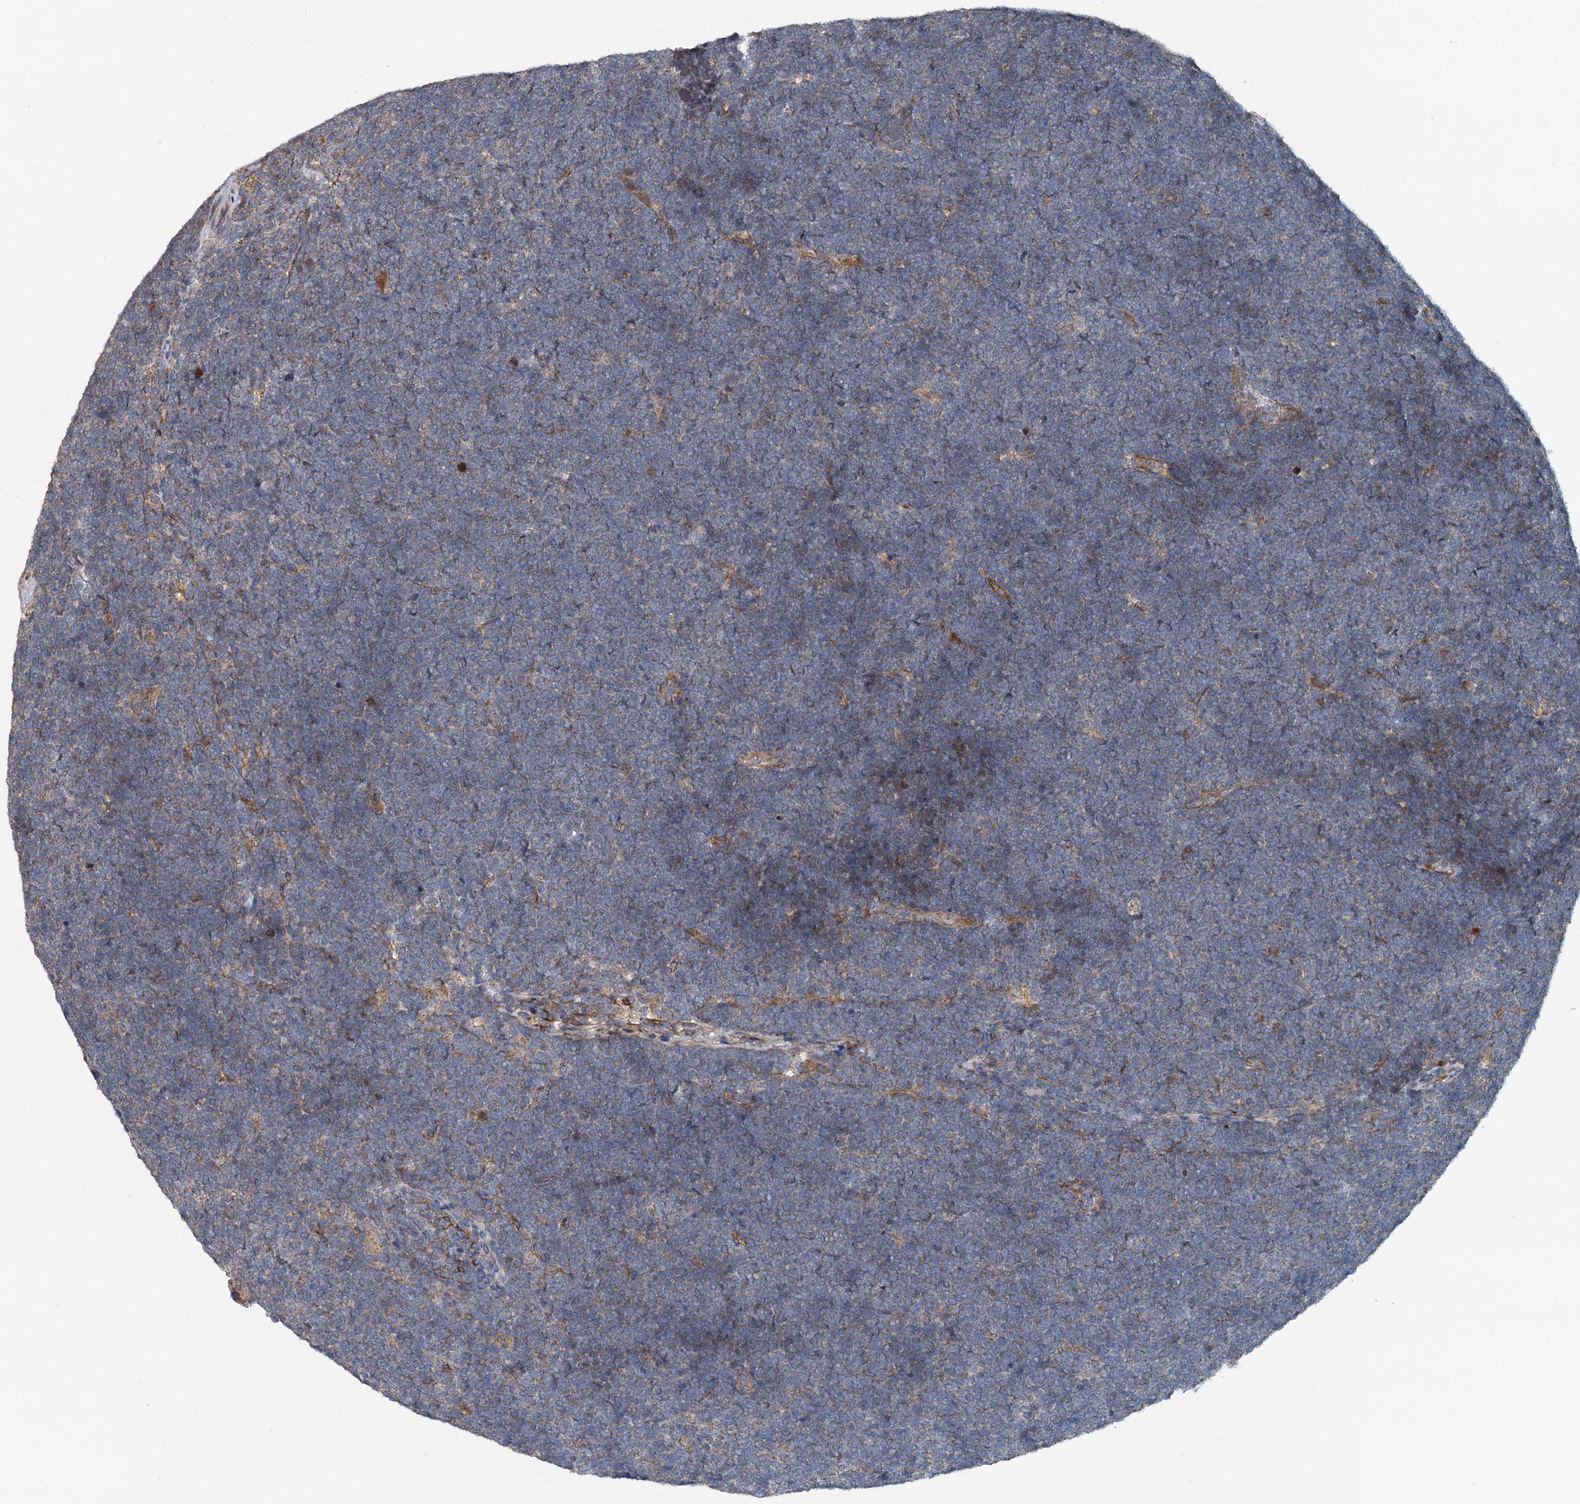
{"staining": {"intensity": "negative", "quantity": "none", "location": "none"}, "tissue": "lymphoma", "cell_type": "Tumor cells", "image_type": "cancer", "snomed": [{"axis": "morphology", "description": "Malignant lymphoma, non-Hodgkin's type, High grade"}, {"axis": "topography", "description": "Lymph node"}], "caption": "Immunohistochemistry (IHC) photomicrograph of human high-grade malignant lymphoma, non-Hodgkin's type stained for a protein (brown), which reveals no staining in tumor cells.", "gene": "LRRK2", "patient": {"sex": "male", "age": 13}}